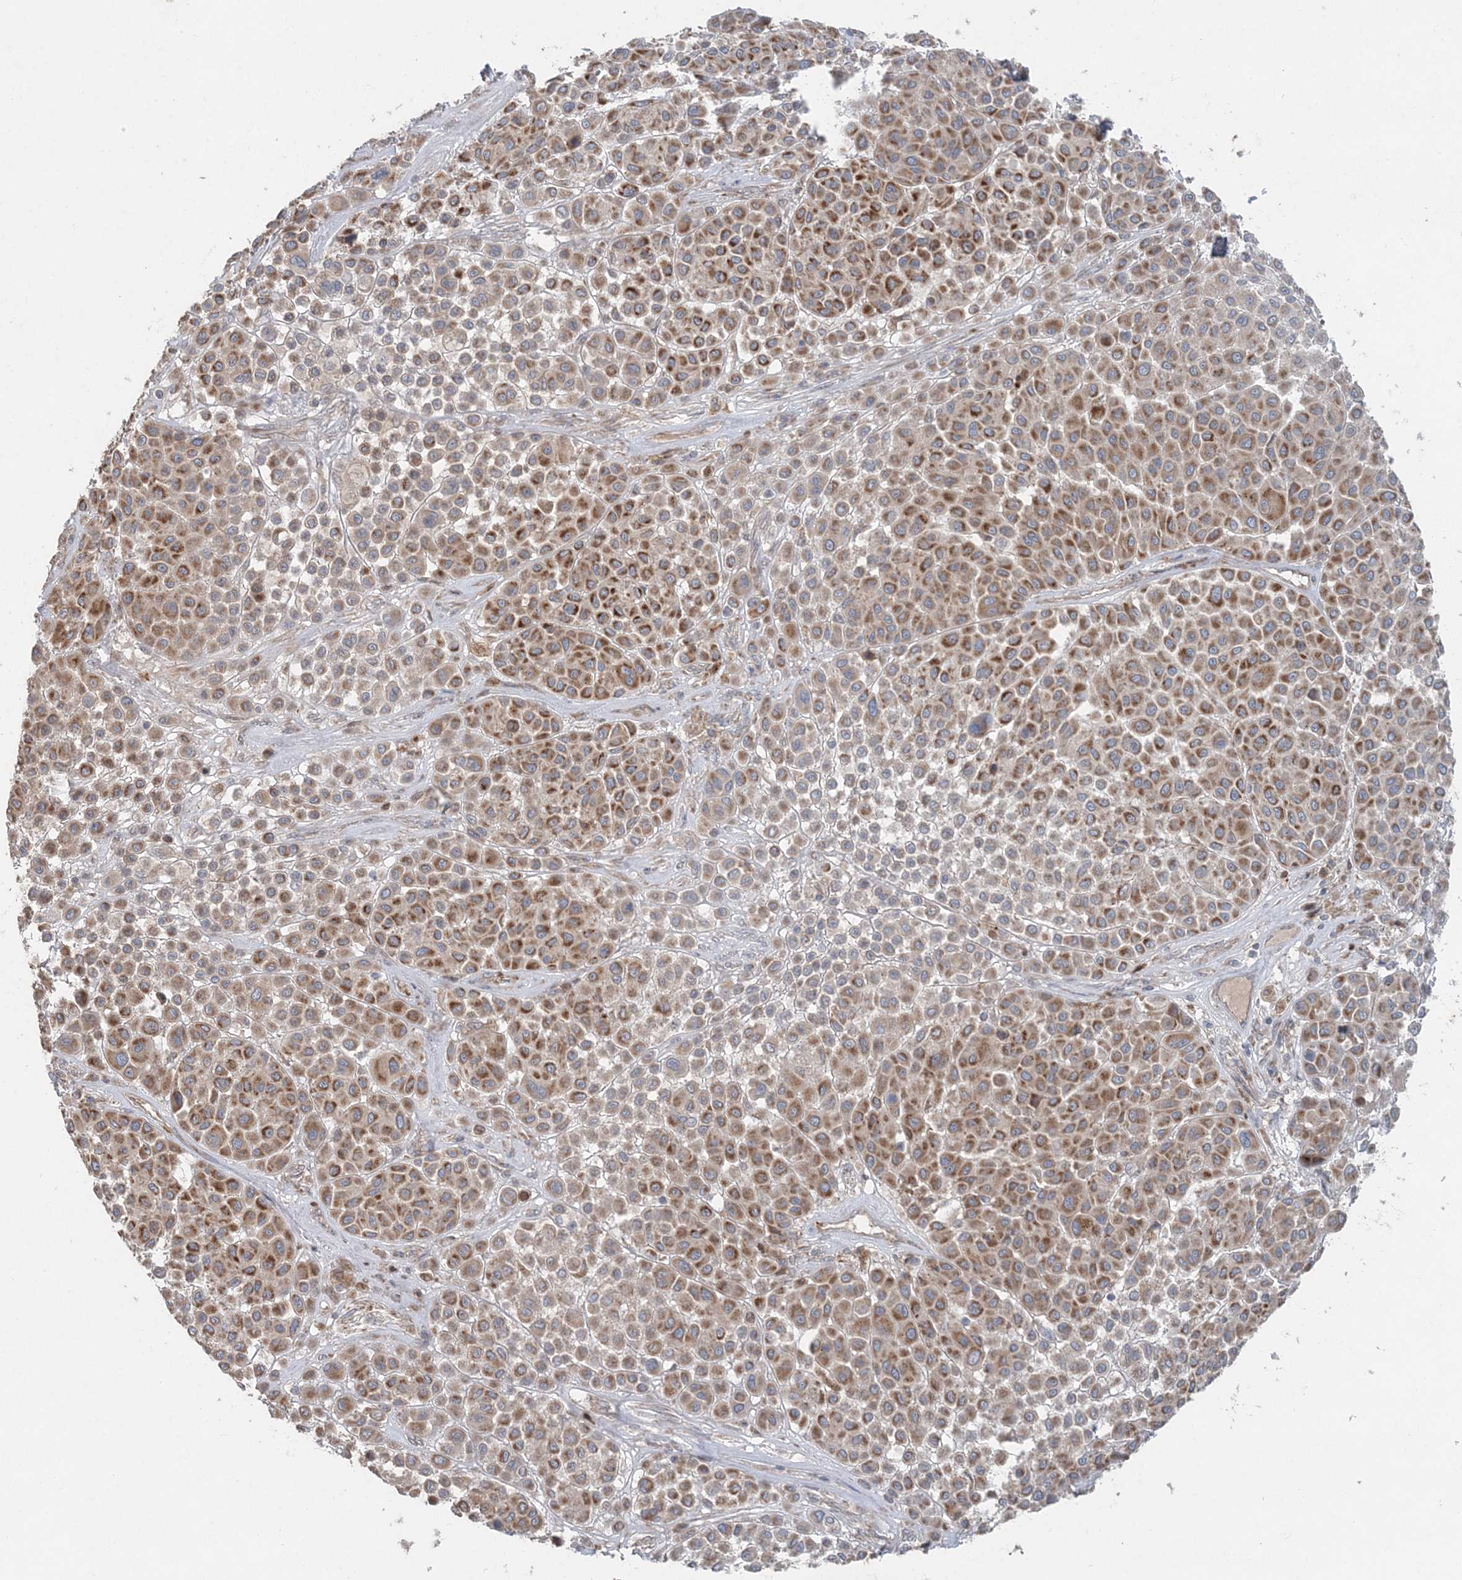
{"staining": {"intensity": "moderate", "quantity": ">75%", "location": "cytoplasmic/membranous"}, "tissue": "melanoma", "cell_type": "Tumor cells", "image_type": "cancer", "snomed": [{"axis": "morphology", "description": "Malignant melanoma, Metastatic site"}, {"axis": "topography", "description": "Soft tissue"}], "caption": "Malignant melanoma (metastatic site) stained for a protein (brown) exhibits moderate cytoplasmic/membranous positive staining in approximately >75% of tumor cells.", "gene": "LRPPRC", "patient": {"sex": "male", "age": 41}}